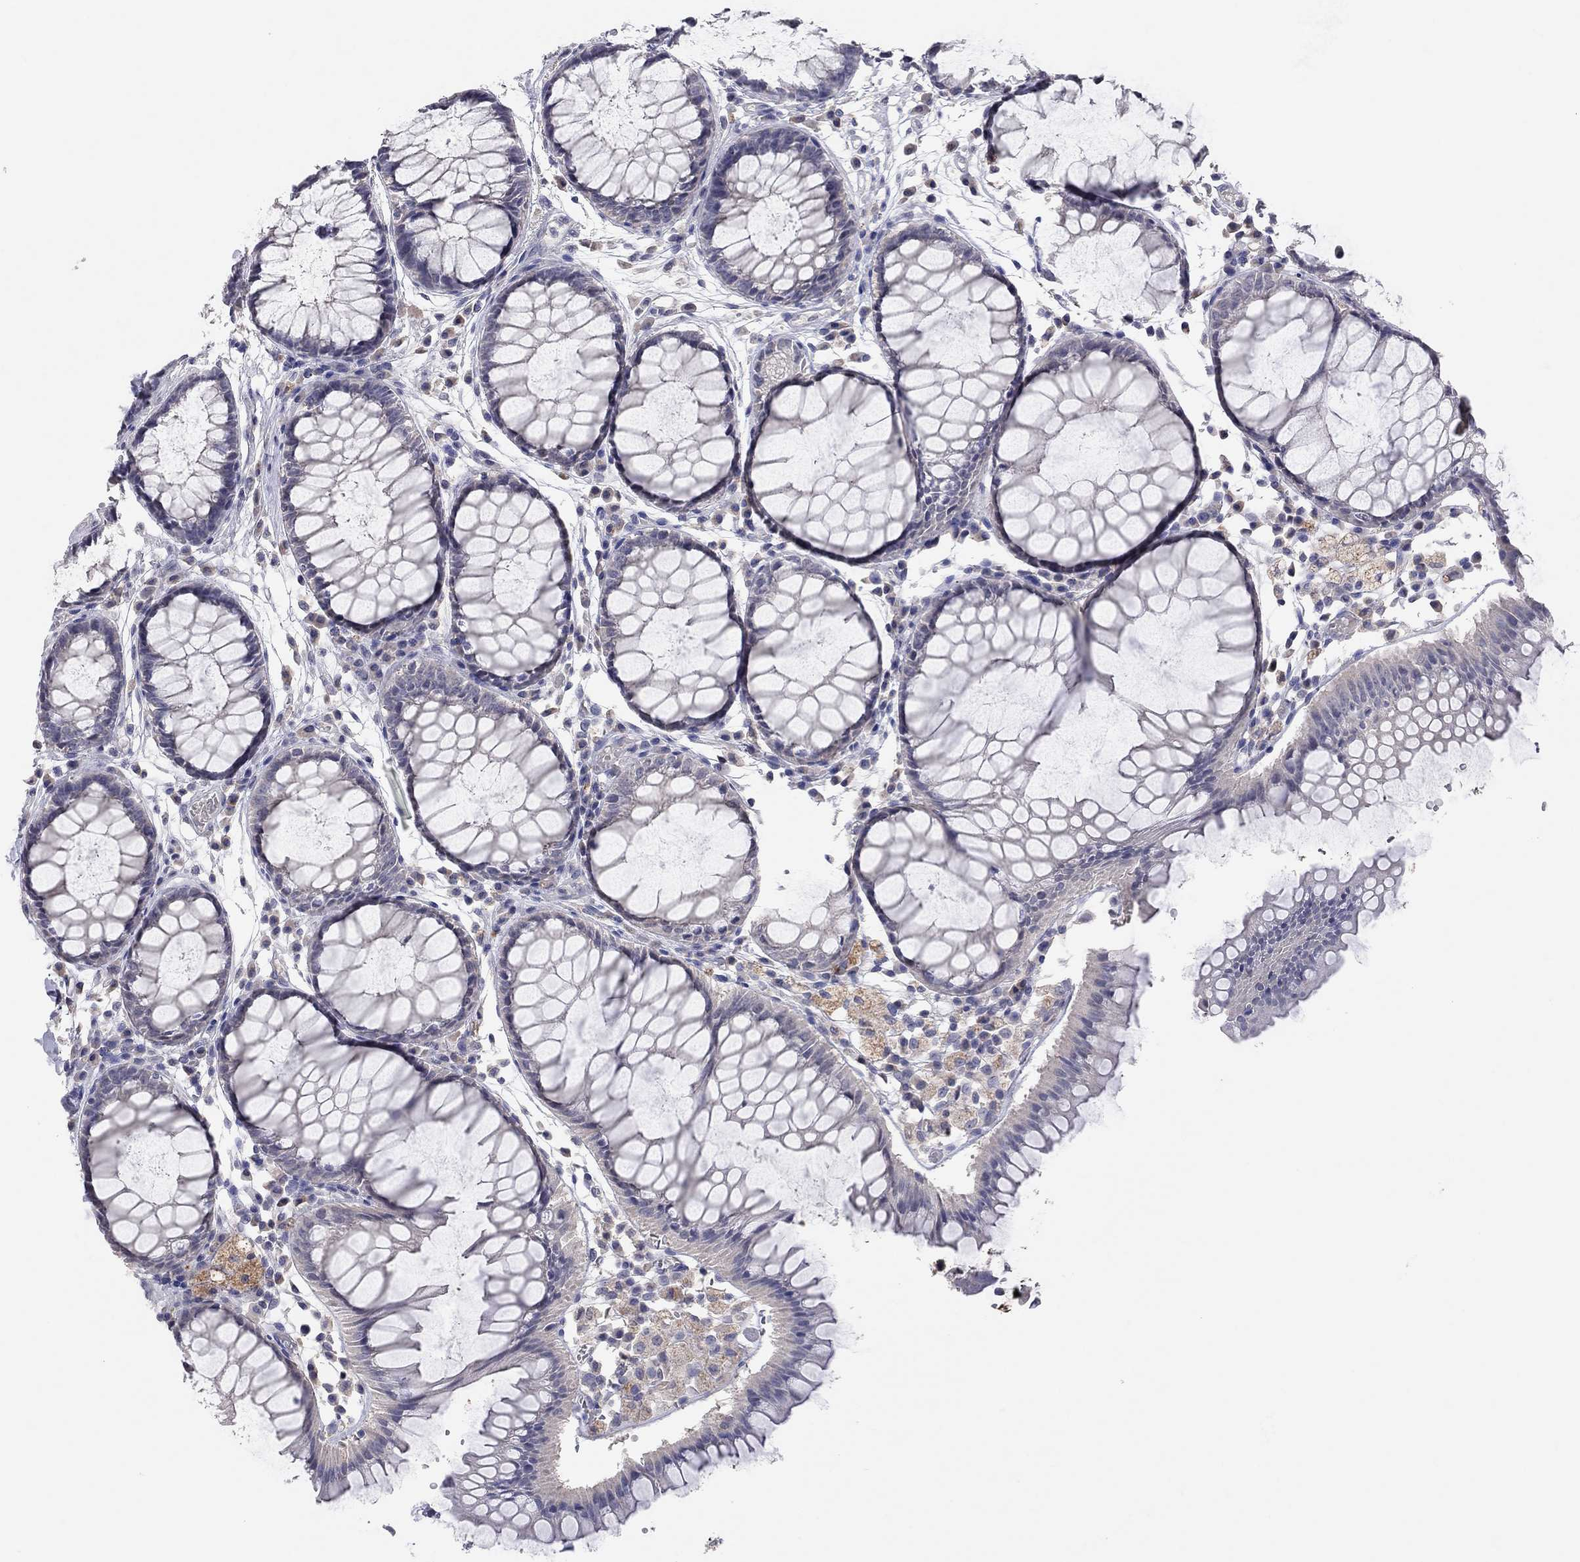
{"staining": {"intensity": "negative", "quantity": "none", "location": "none"}, "tissue": "rectum", "cell_type": "Glandular cells", "image_type": "normal", "snomed": [{"axis": "morphology", "description": "Normal tissue, NOS"}, {"axis": "topography", "description": "Rectum"}], "caption": "IHC of normal rectum reveals no staining in glandular cells. The staining was performed using DAB to visualize the protein expression in brown, while the nuclei were stained in blue with hematoxylin (Magnification: 20x).", "gene": "MMP13", "patient": {"sex": "female", "age": 68}}